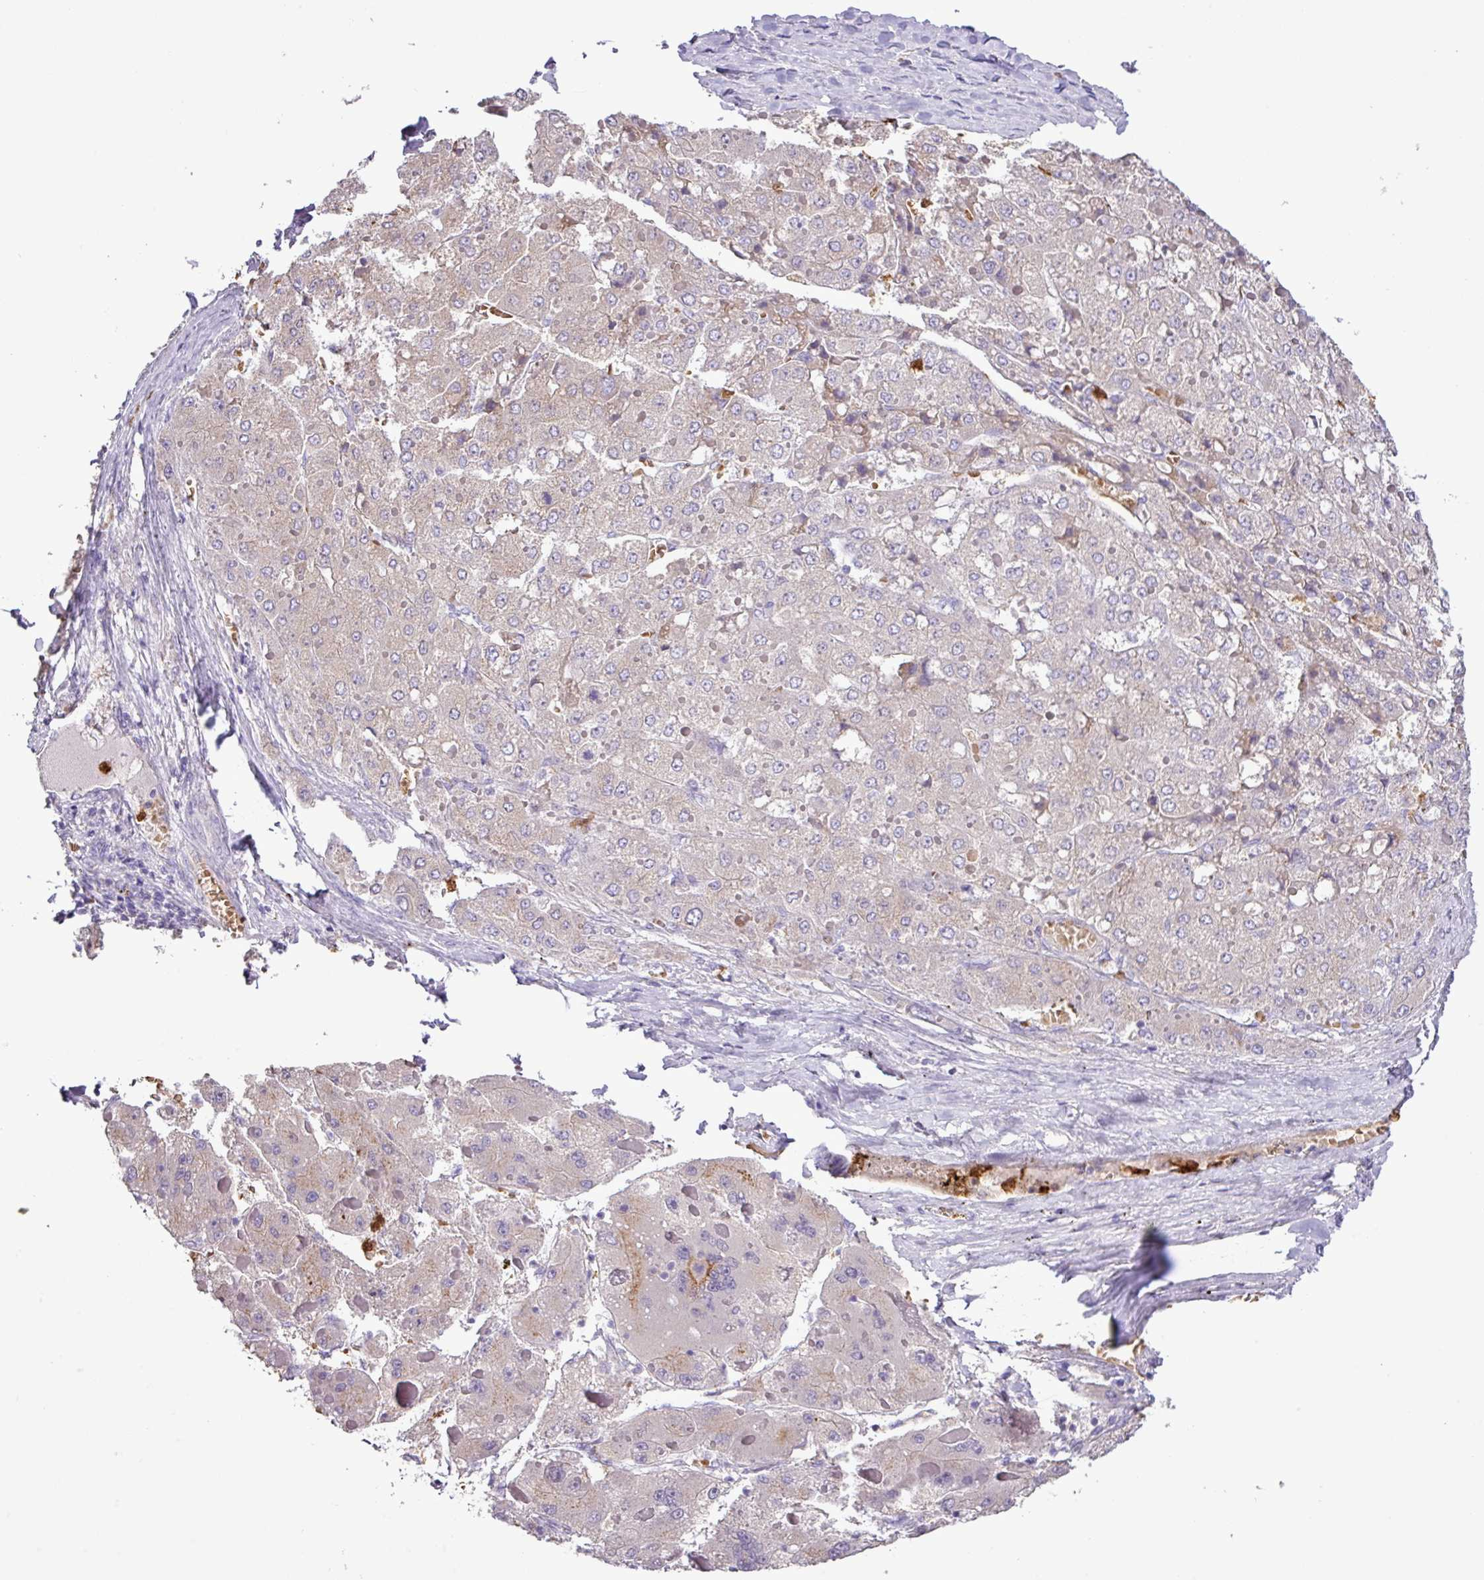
{"staining": {"intensity": "negative", "quantity": "none", "location": "none"}, "tissue": "liver cancer", "cell_type": "Tumor cells", "image_type": "cancer", "snomed": [{"axis": "morphology", "description": "Carcinoma, Hepatocellular, NOS"}, {"axis": "topography", "description": "Liver"}], "caption": "Micrograph shows no protein staining in tumor cells of liver hepatocellular carcinoma tissue. The staining was performed using DAB to visualize the protein expression in brown, while the nuclei were stained in blue with hematoxylin (Magnification: 20x).", "gene": "MGAT4B", "patient": {"sex": "female", "age": 73}}